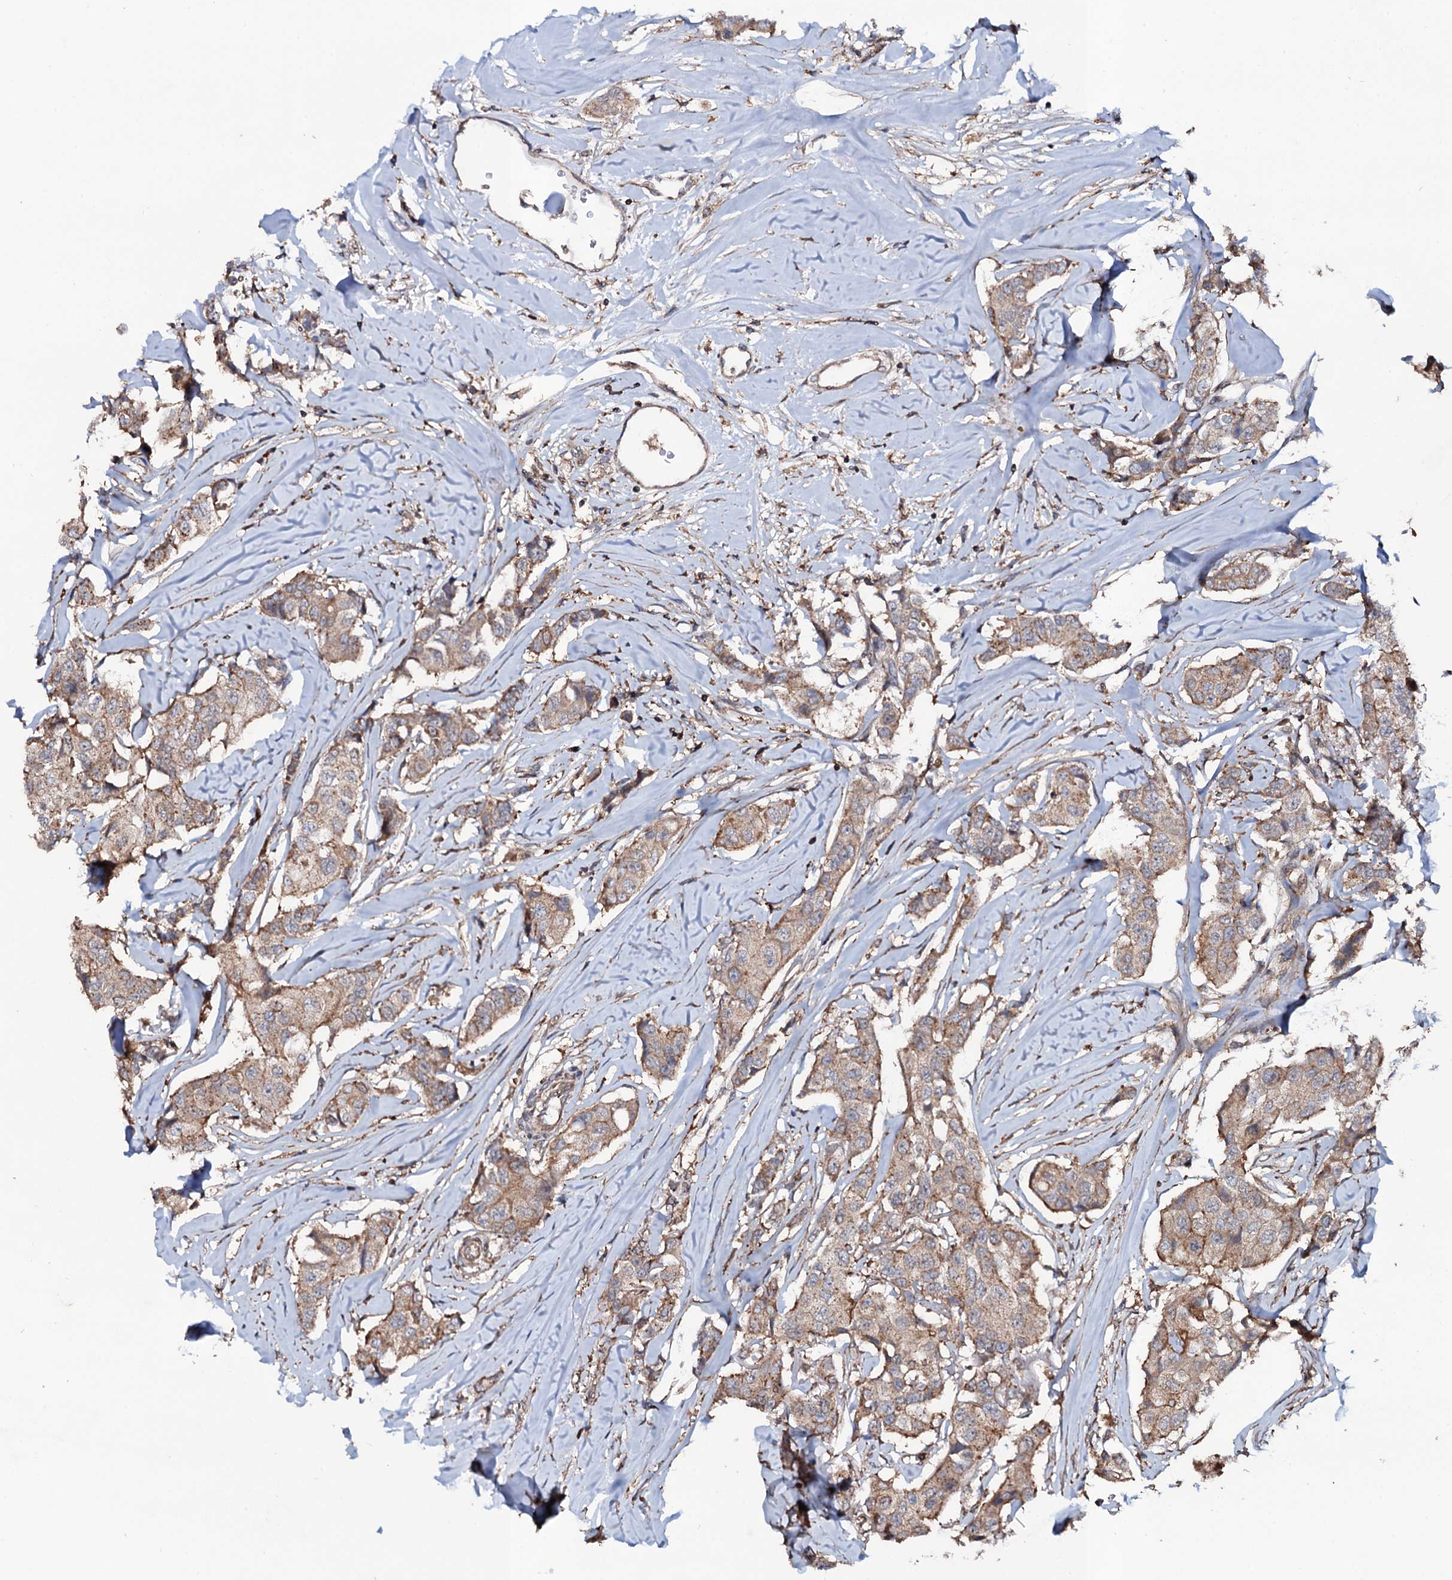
{"staining": {"intensity": "weak", "quantity": ">75%", "location": "cytoplasmic/membranous"}, "tissue": "breast cancer", "cell_type": "Tumor cells", "image_type": "cancer", "snomed": [{"axis": "morphology", "description": "Duct carcinoma"}, {"axis": "topography", "description": "Breast"}], "caption": "Protein analysis of intraductal carcinoma (breast) tissue displays weak cytoplasmic/membranous expression in about >75% of tumor cells. (brown staining indicates protein expression, while blue staining denotes nuclei).", "gene": "COG6", "patient": {"sex": "female", "age": 80}}